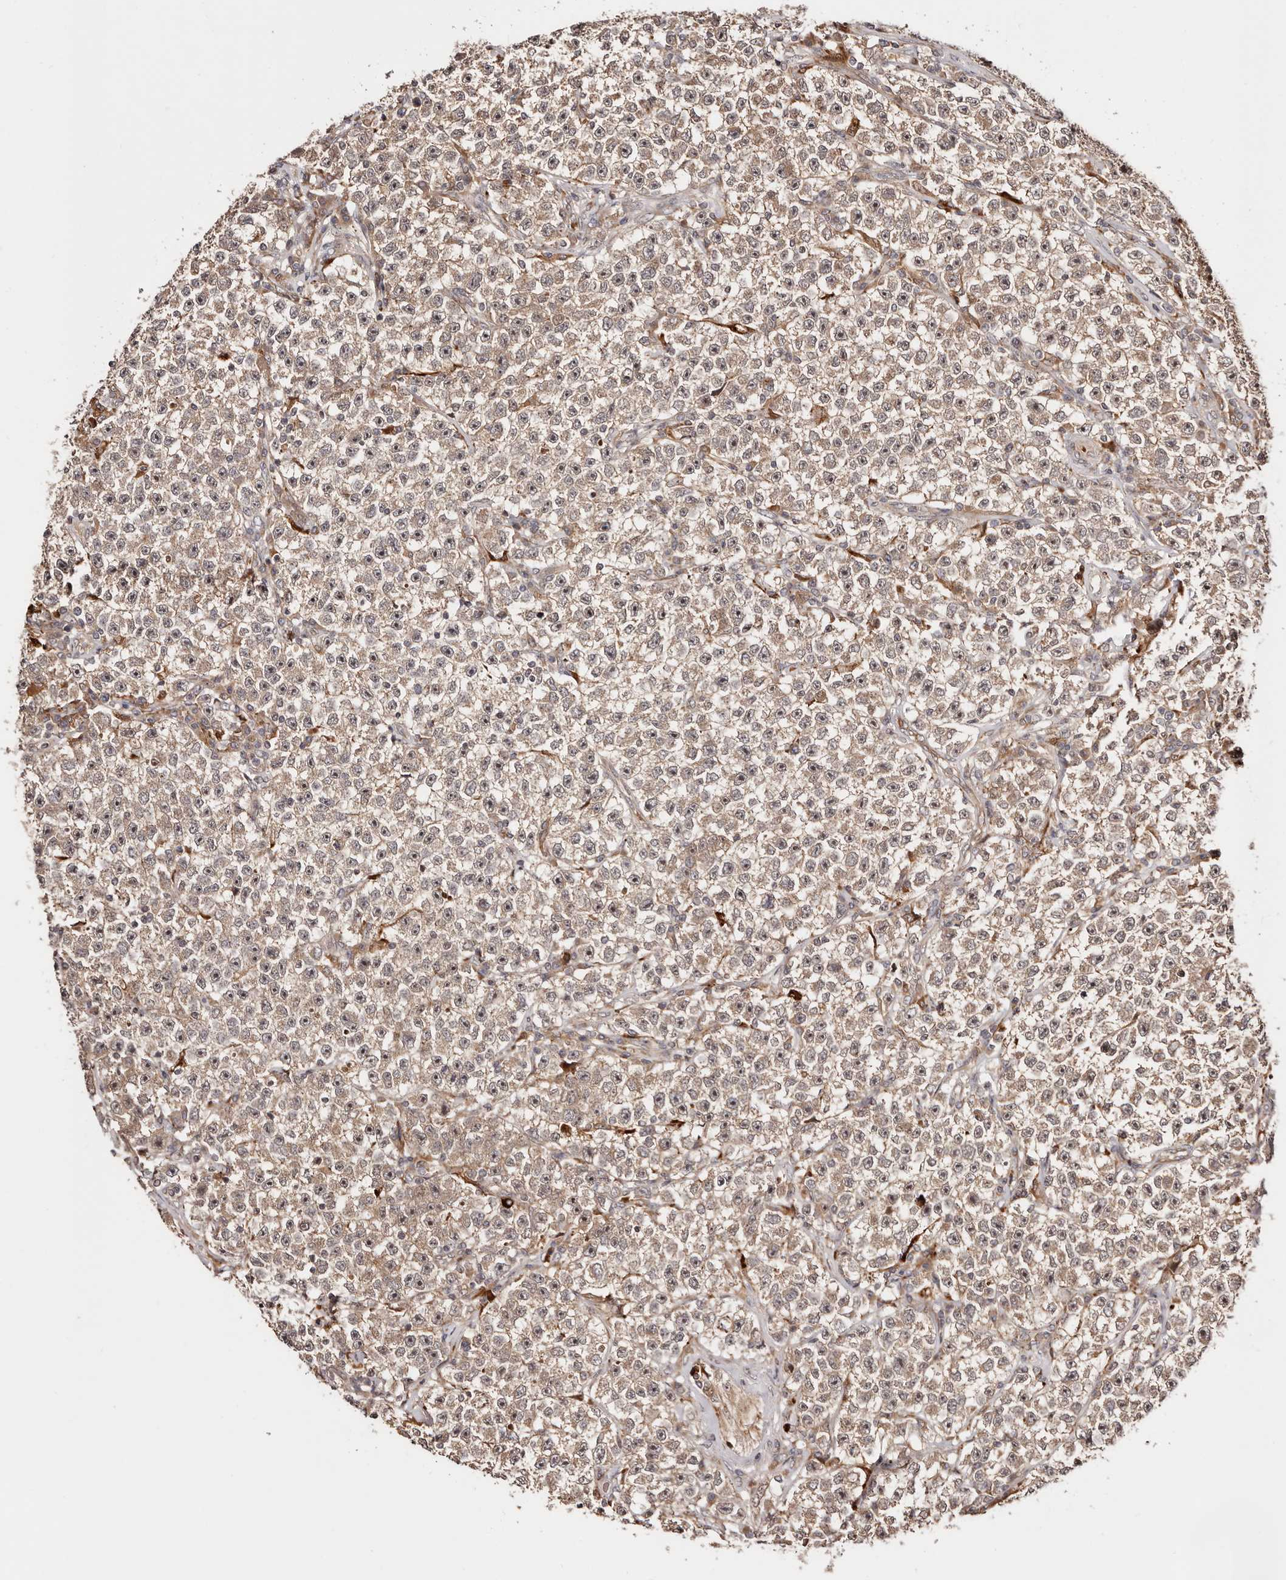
{"staining": {"intensity": "weak", "quantity": ">75%", "location": "cytoplasmic/membranous,nuclear"}, "tissue": "testis cancer", "cell_type": "Tumor cells", "image_type": "cancer", "snomed": [{"axis": "morphology", "description": "Seminoma, NOS"}, {"axis": "topography", "description": "Testis"}], "caption": "Immunohistochemistry (DAB (3,3'-diaminobenzidine)) staining of seminoma (testis) shows weak cytoplasmic/membranous and nuclear protein staining in approximately >75% of tumor cells. (IHC, brightfield microscopy, high magnification).", "gene": "PTPN22", "patient": {"sex": "male", "age": 22}}